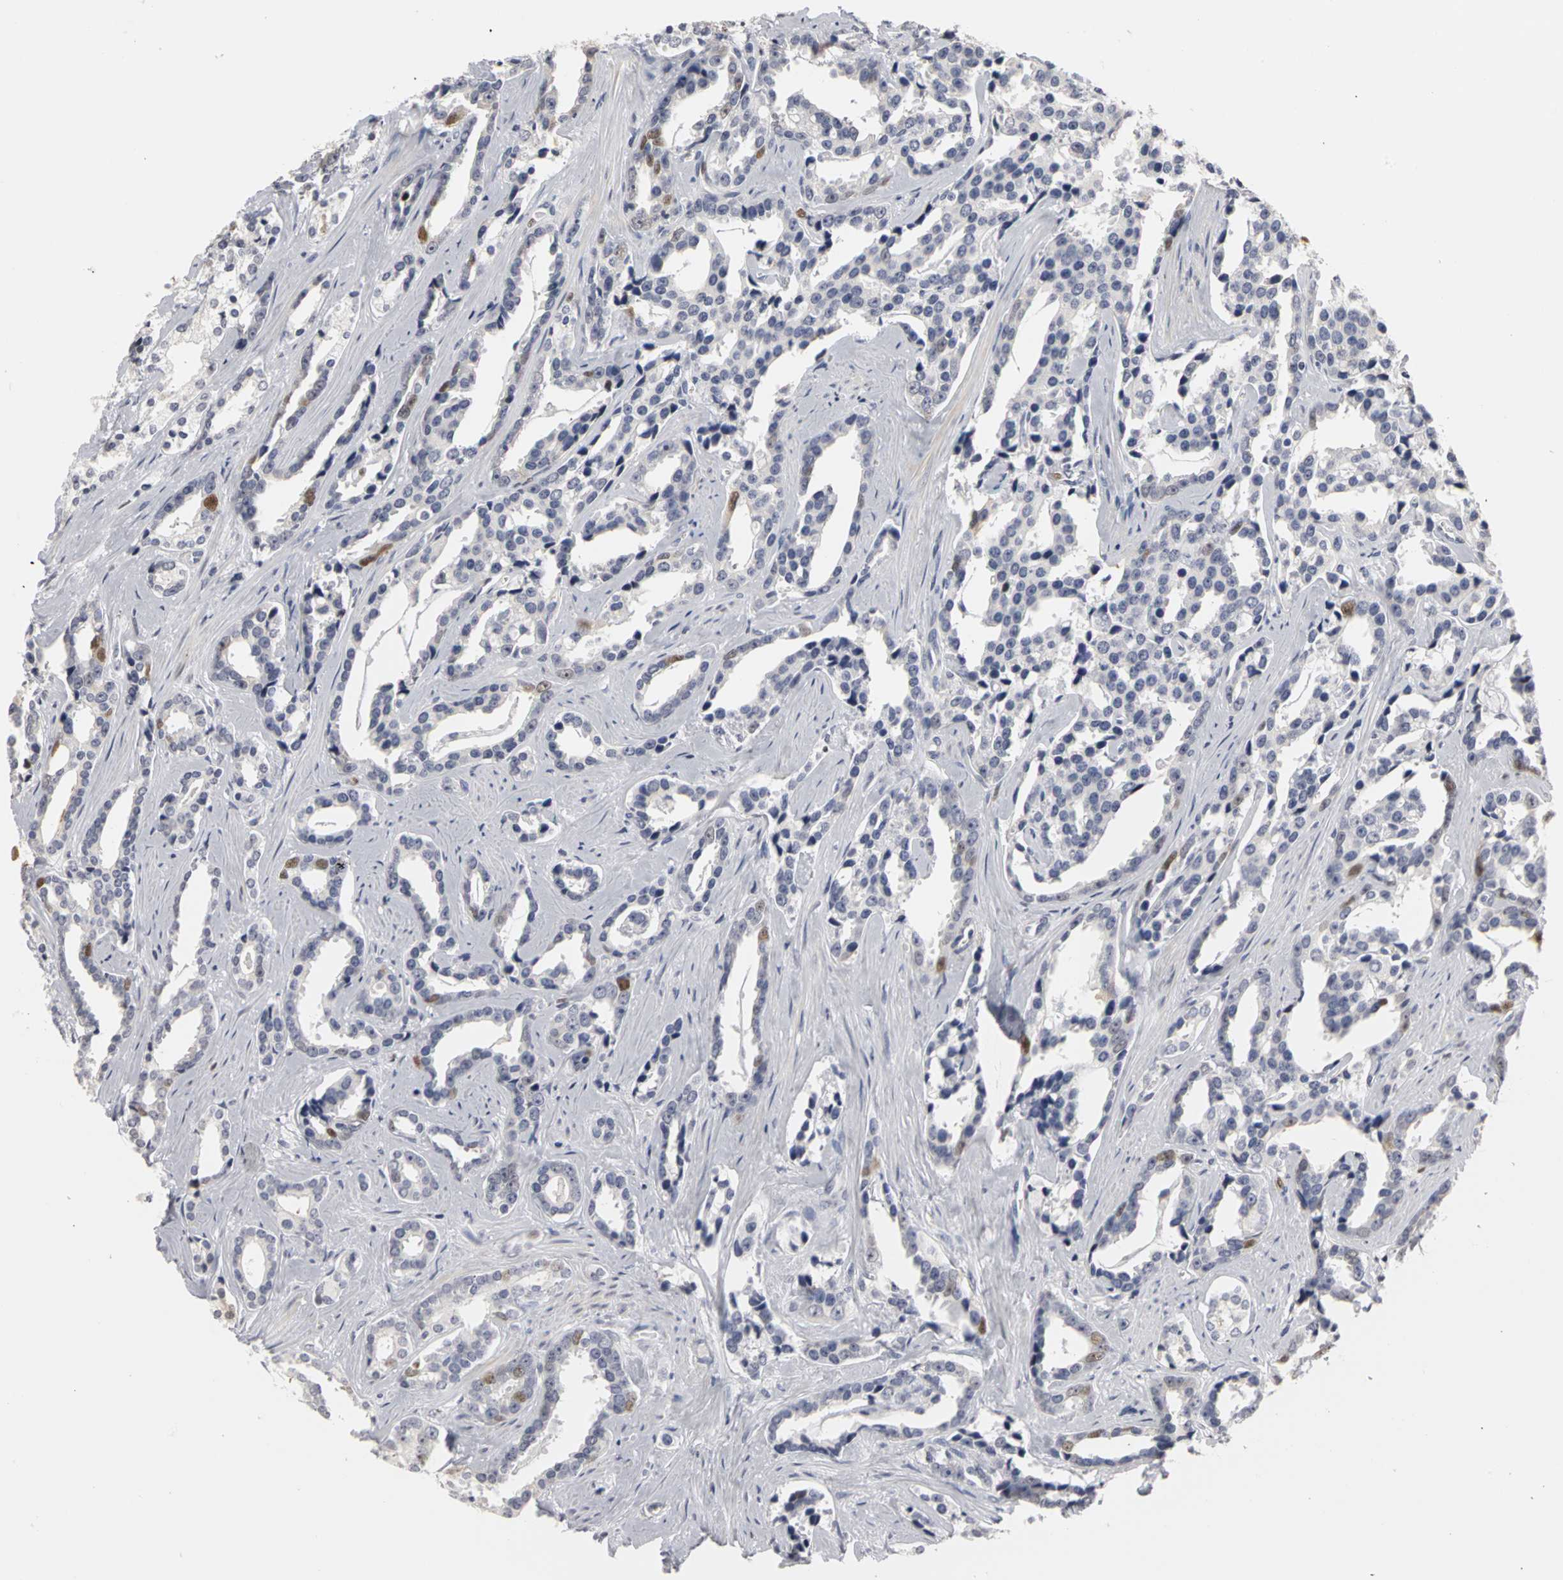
{"staining": {"intensity": "weak", "quantity": "<25%", "location": "nuclear"}, "tissue": "prostate cancer", "cell_type": "Tumor cells", "image_type": "cancer", "snomed": [{"axis": "morphology", "description": "Adenocarcinoma, High grade"}, {"axis": "topography", "description": "Prostate"}], "caption": "This is an immunohistochemistry (IHC) micrograph of human prostate cancer. There is no positivity in tumor cells.", "gene": "MCM6", "patient": {"sex": "male", "age": 67}}